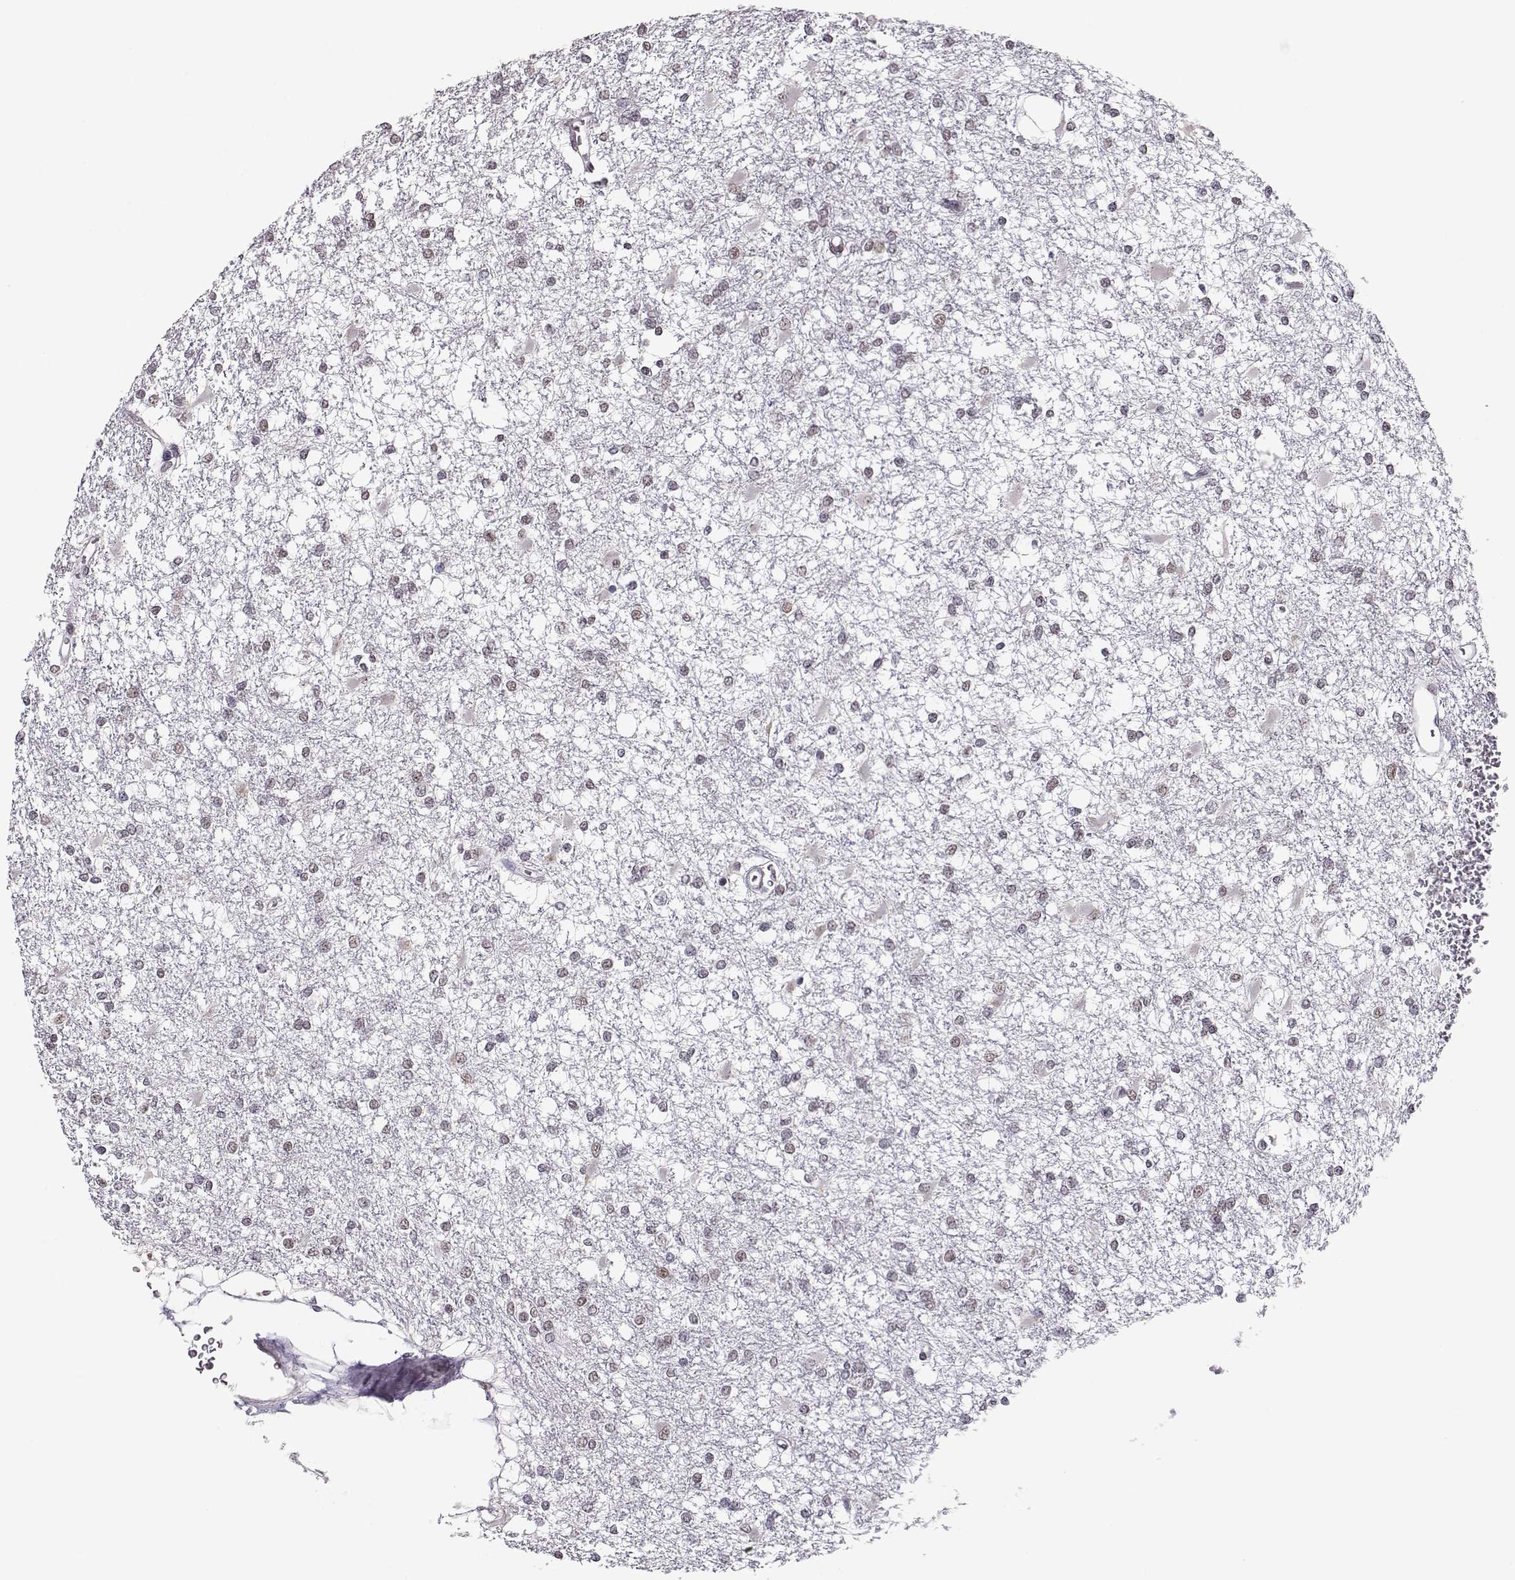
{"staining": {"intensity": "weak", "quantity": "<25%", "location": "nuclear"}, "tissue": "glioma", "cell_type": "Tumor cells", "image_type": "cancer", "snomed": [{"axis": "morphology", "description": "Glioma, malignant, High grade"}, {"axis": "topography", "description": "Cerebral cortex"}], "caption": "Immunohistochemistry (IHC) image of neoplastic tissue: glioma stained with DAB displays no significant protein positivity in tumor cells.", "gene": "POLI", "patient": {"sex": "male", "age": 79}}